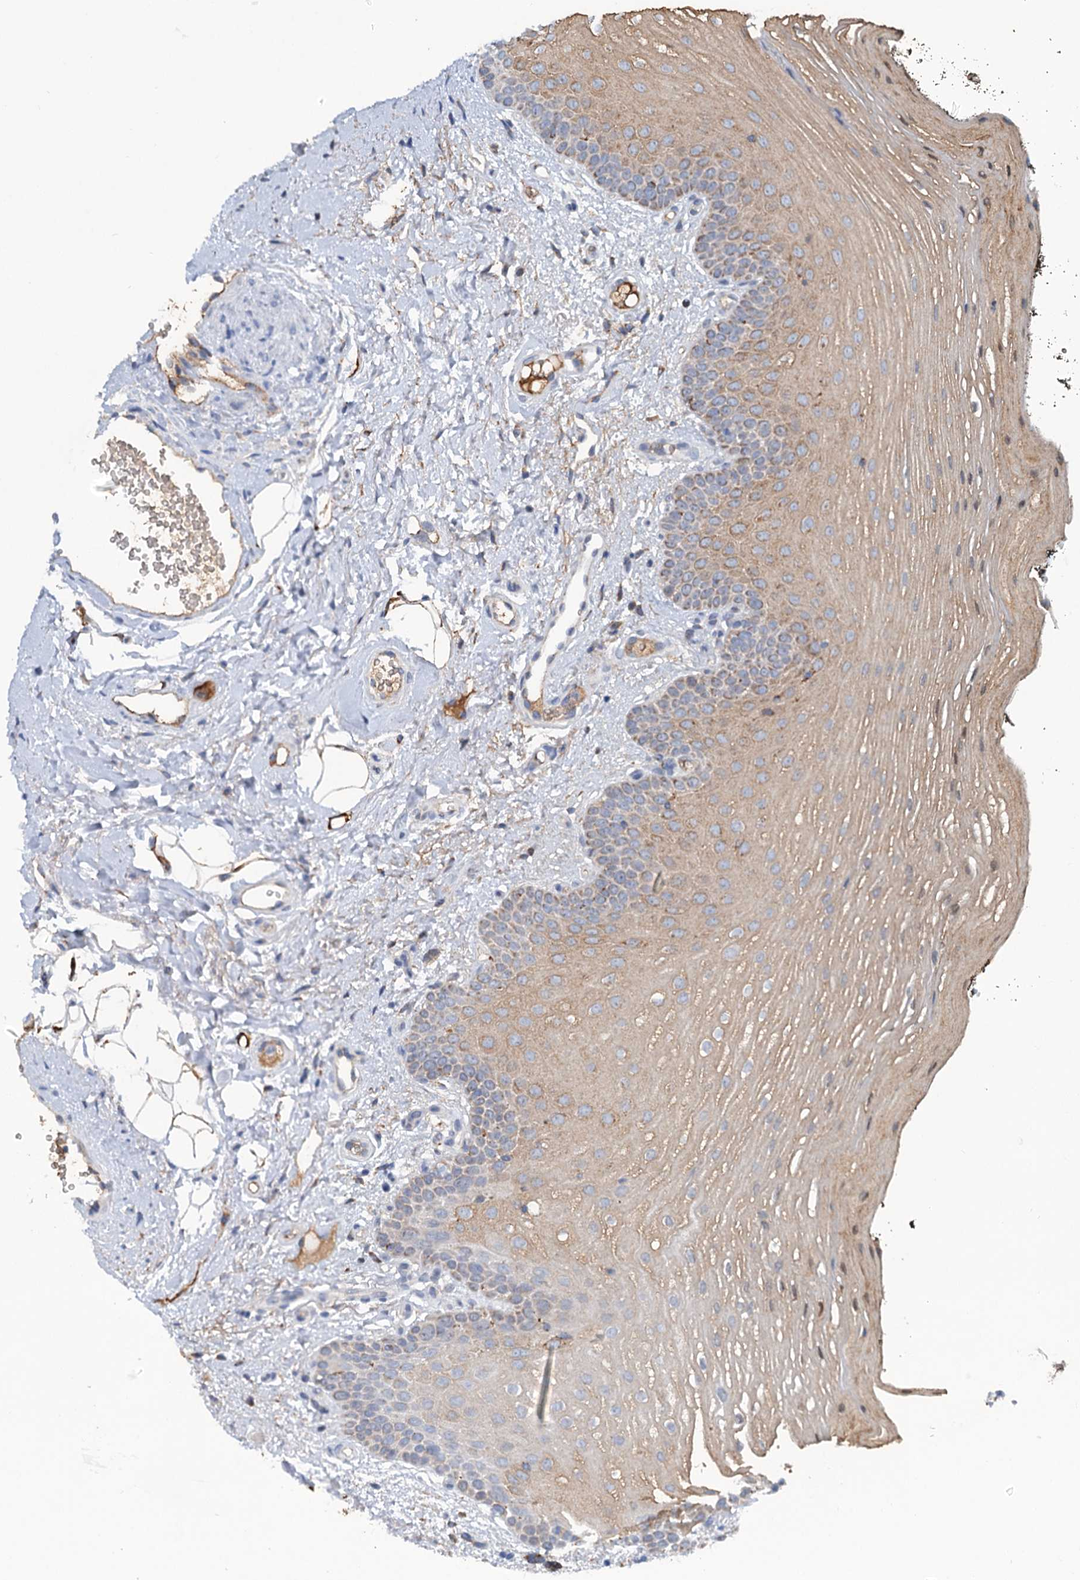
{"staining": {"intensity": "weak", "quantity": "25%-75%", "location": "cytoplasmic/membranous"}, "tissue": "oral mucosa", "cell_type": "Squamous epithelial cells", "image_type": "normal", "snomed": [{"axis": "morphology", "description": "No evidence of malignacy"}, {"axis": "topography", "description": "Oral tissue"}, {"axis": "topography", "description": "Head-Neck"}], "caption": "Immunohistochemistry (IHC) (DAB) staining of benign oral mucosa reveals weak cytoplasmic/membranous protein expression in approximately 25%-75% of squamous epithelial cells.", "gene": "LPIN1", "patient": {"sex": "male", "age": 68}}